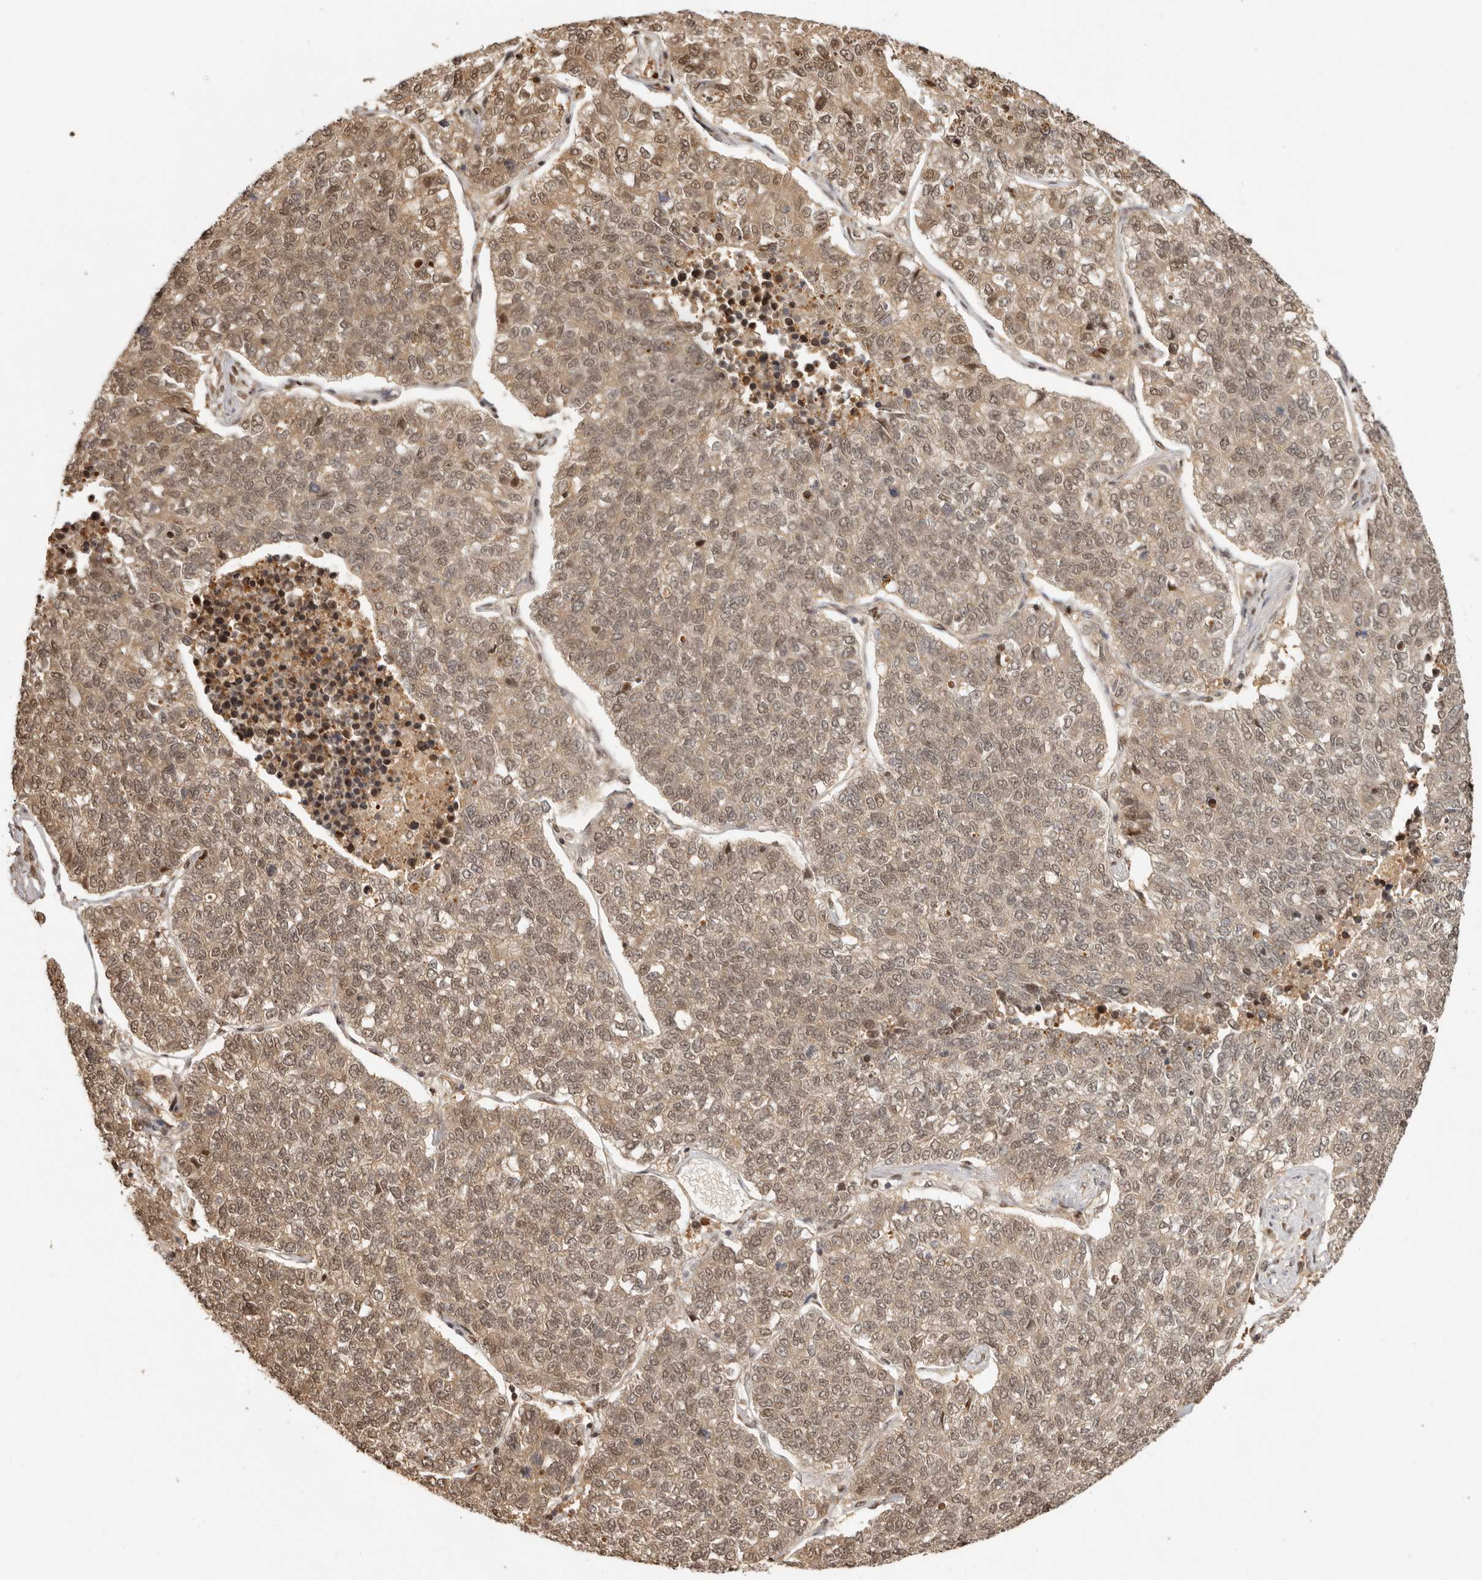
{"staining": {"intensity": "moderate", "quantity": ">75%", "location": "cytoplasmic/membranous,nuclear"}, "tissue": "lung cancer", "cell_type": "Tumor cells", "image_type": "cancer", "snomed": [{"axis": "morphology", "description": "Adenocarcinoma, NOS"}, {"axis": "topography", "description": "Lung"}], "caption": "Moderate cytoplasmic/membranous and nuclear expression is seen in approximately >75% of tumor cells in lung adenocarcinoma.", "gene": "PSMA5", "patient": {"sex": "male", "age": 49}}